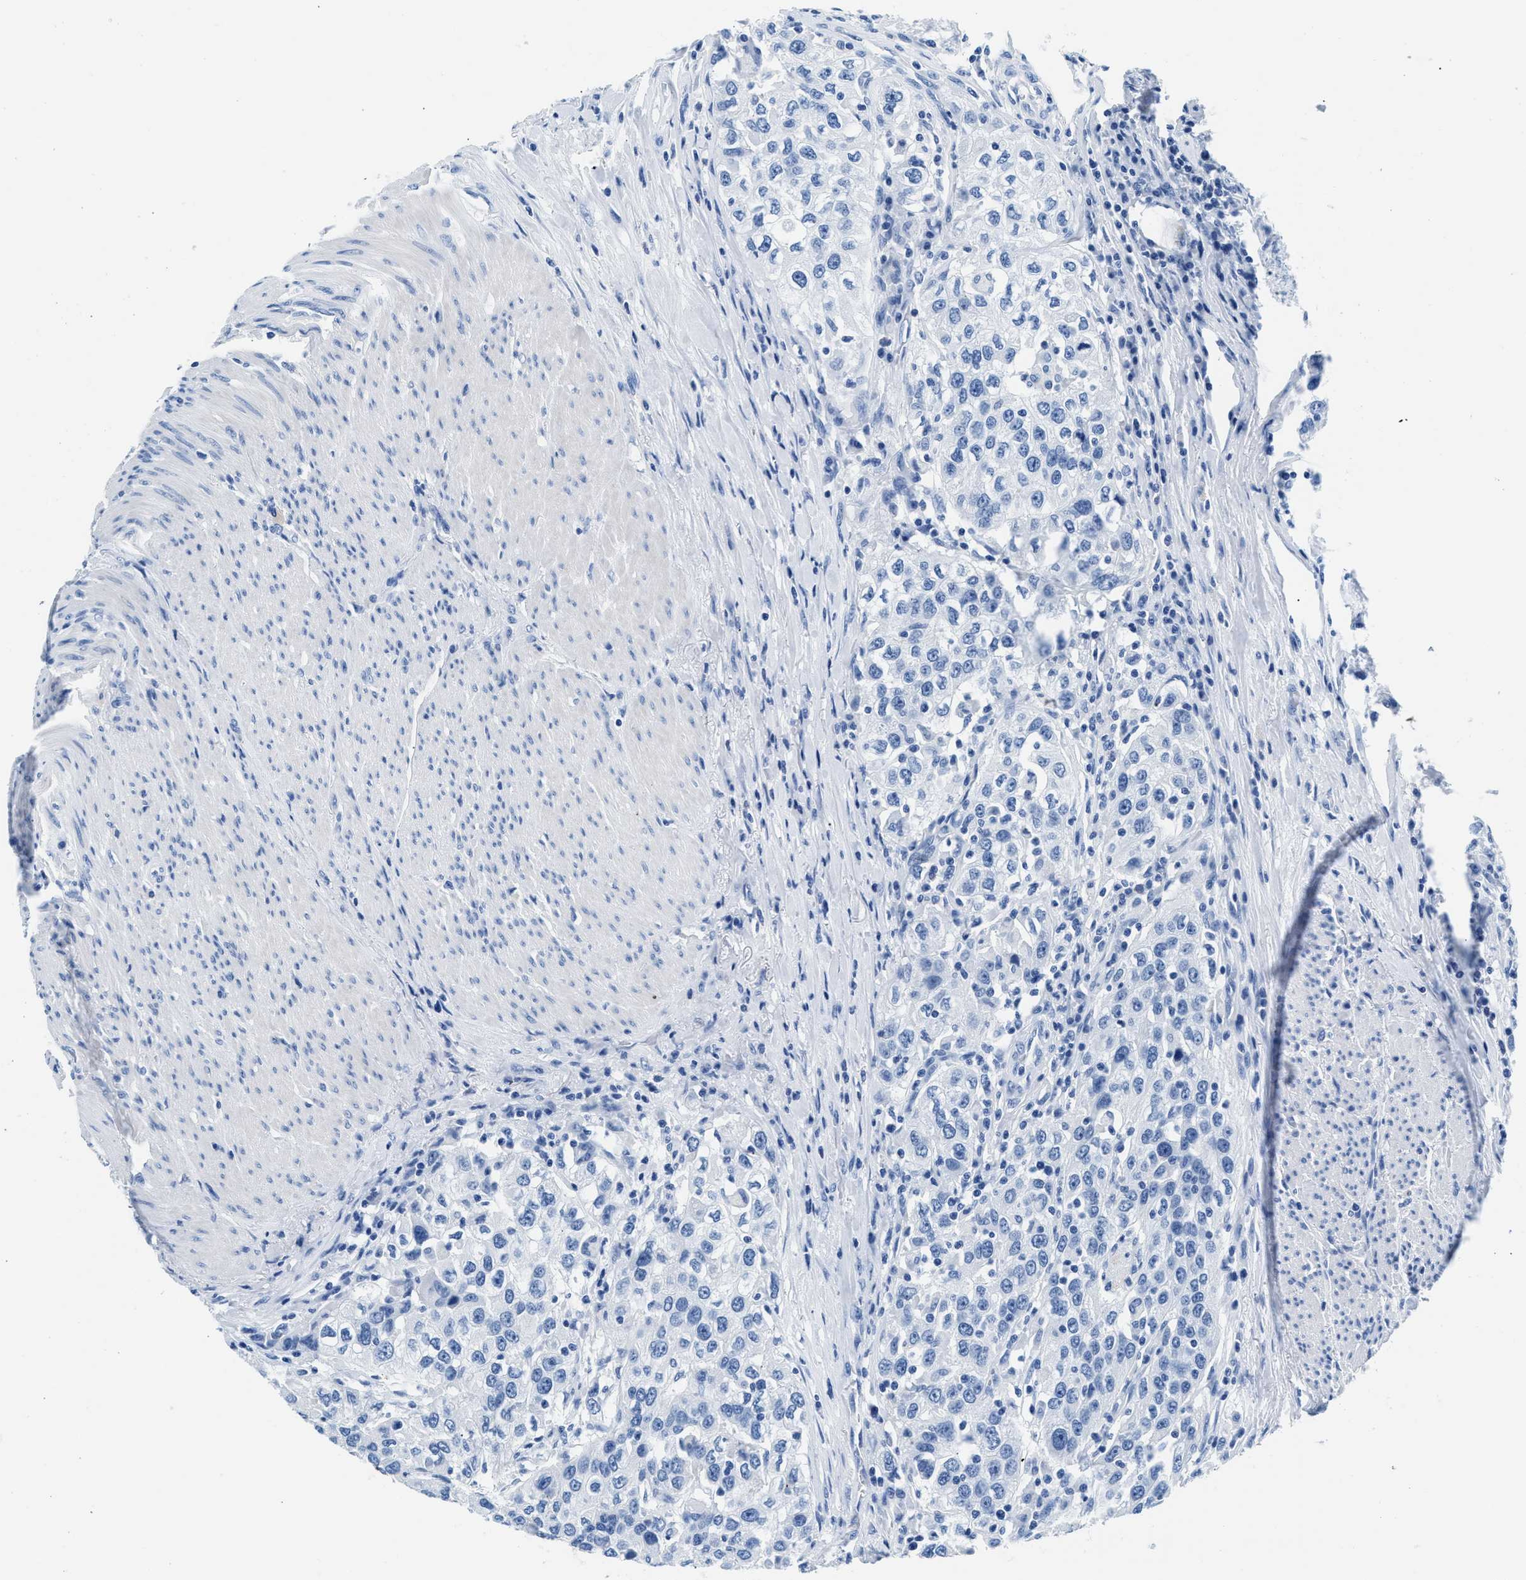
{"staining": {"intensity": "negative", "quantity": "none", "location": "none"}, "tissue": "urothelial cancer", "cell_type": "Tumor cells", "image_type": "cancer", "snomed": [{"axis": "morphology", "description": "Urothelial carcinoma, High grade"}, {"axis": "topography", "description": "Urinary bladder"}], "caption": "DAB (3,3'-diaminobenzidine) immunohistochemical staining of human urothelial carcinoma (high-grade) reveals no significant expression in tumor cells.", "gene": "CPS1", "patient": {"sex": "female", "age": 80}}